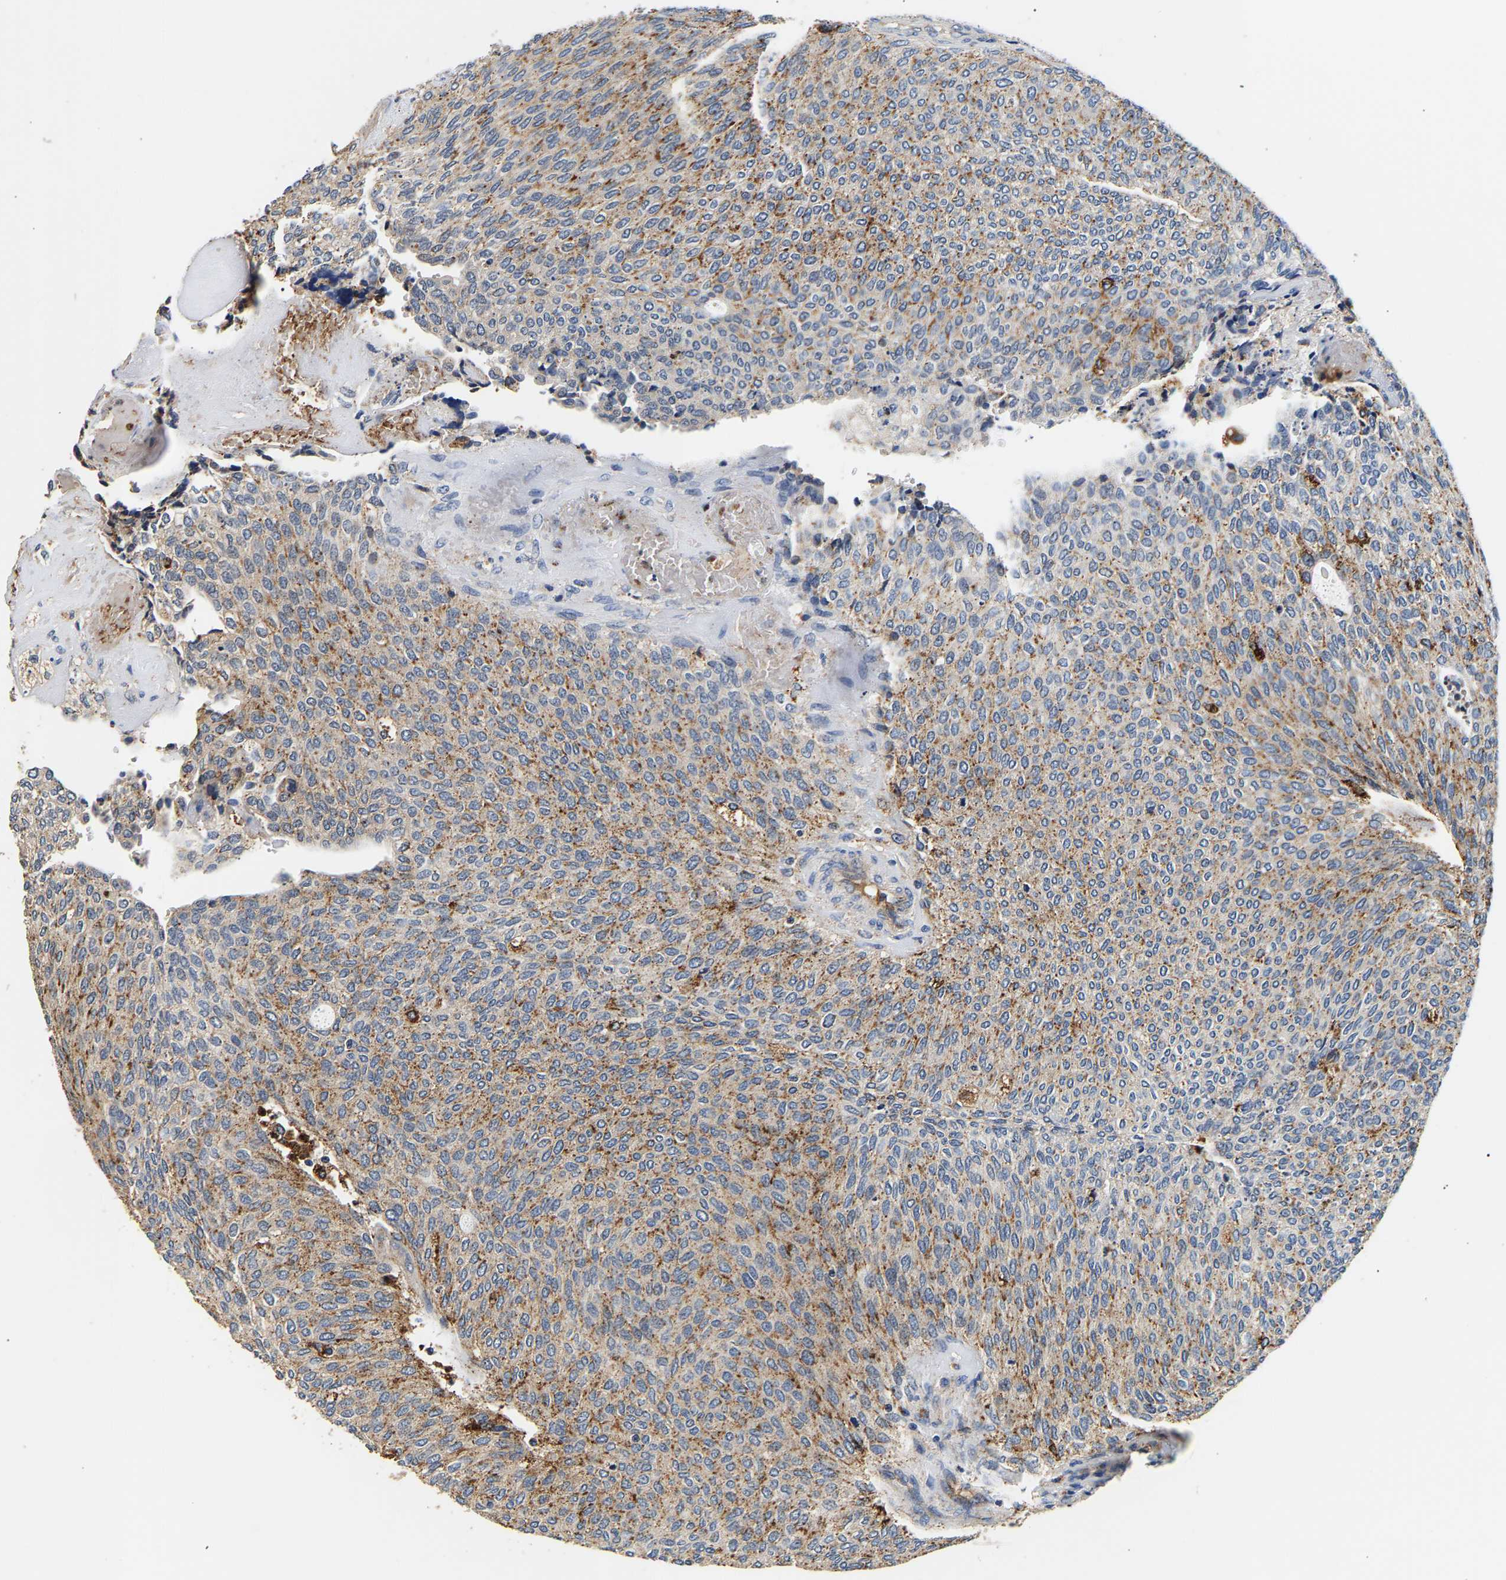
{"staining": {"intensity": "moderate", "quantity": ">75%", "location": "cytoplasmic/membranous"}, "tissue": "urothelial cancer", "cell_type": "Tumor cells", "image_type": "cancer", "snomed": [{"axis": "morphology", "description": "Urothelial carcinoma, Low grade"}, {"axis": "topography", "description": "Urinary bladder"}], "caption": "A brown stain highlights moderate cytoplasmic/membranous positivity of a protein in urothelial cancer tumor cells.", "gene": "SMU1", "patient": {"sex": "female", "age": 79}}